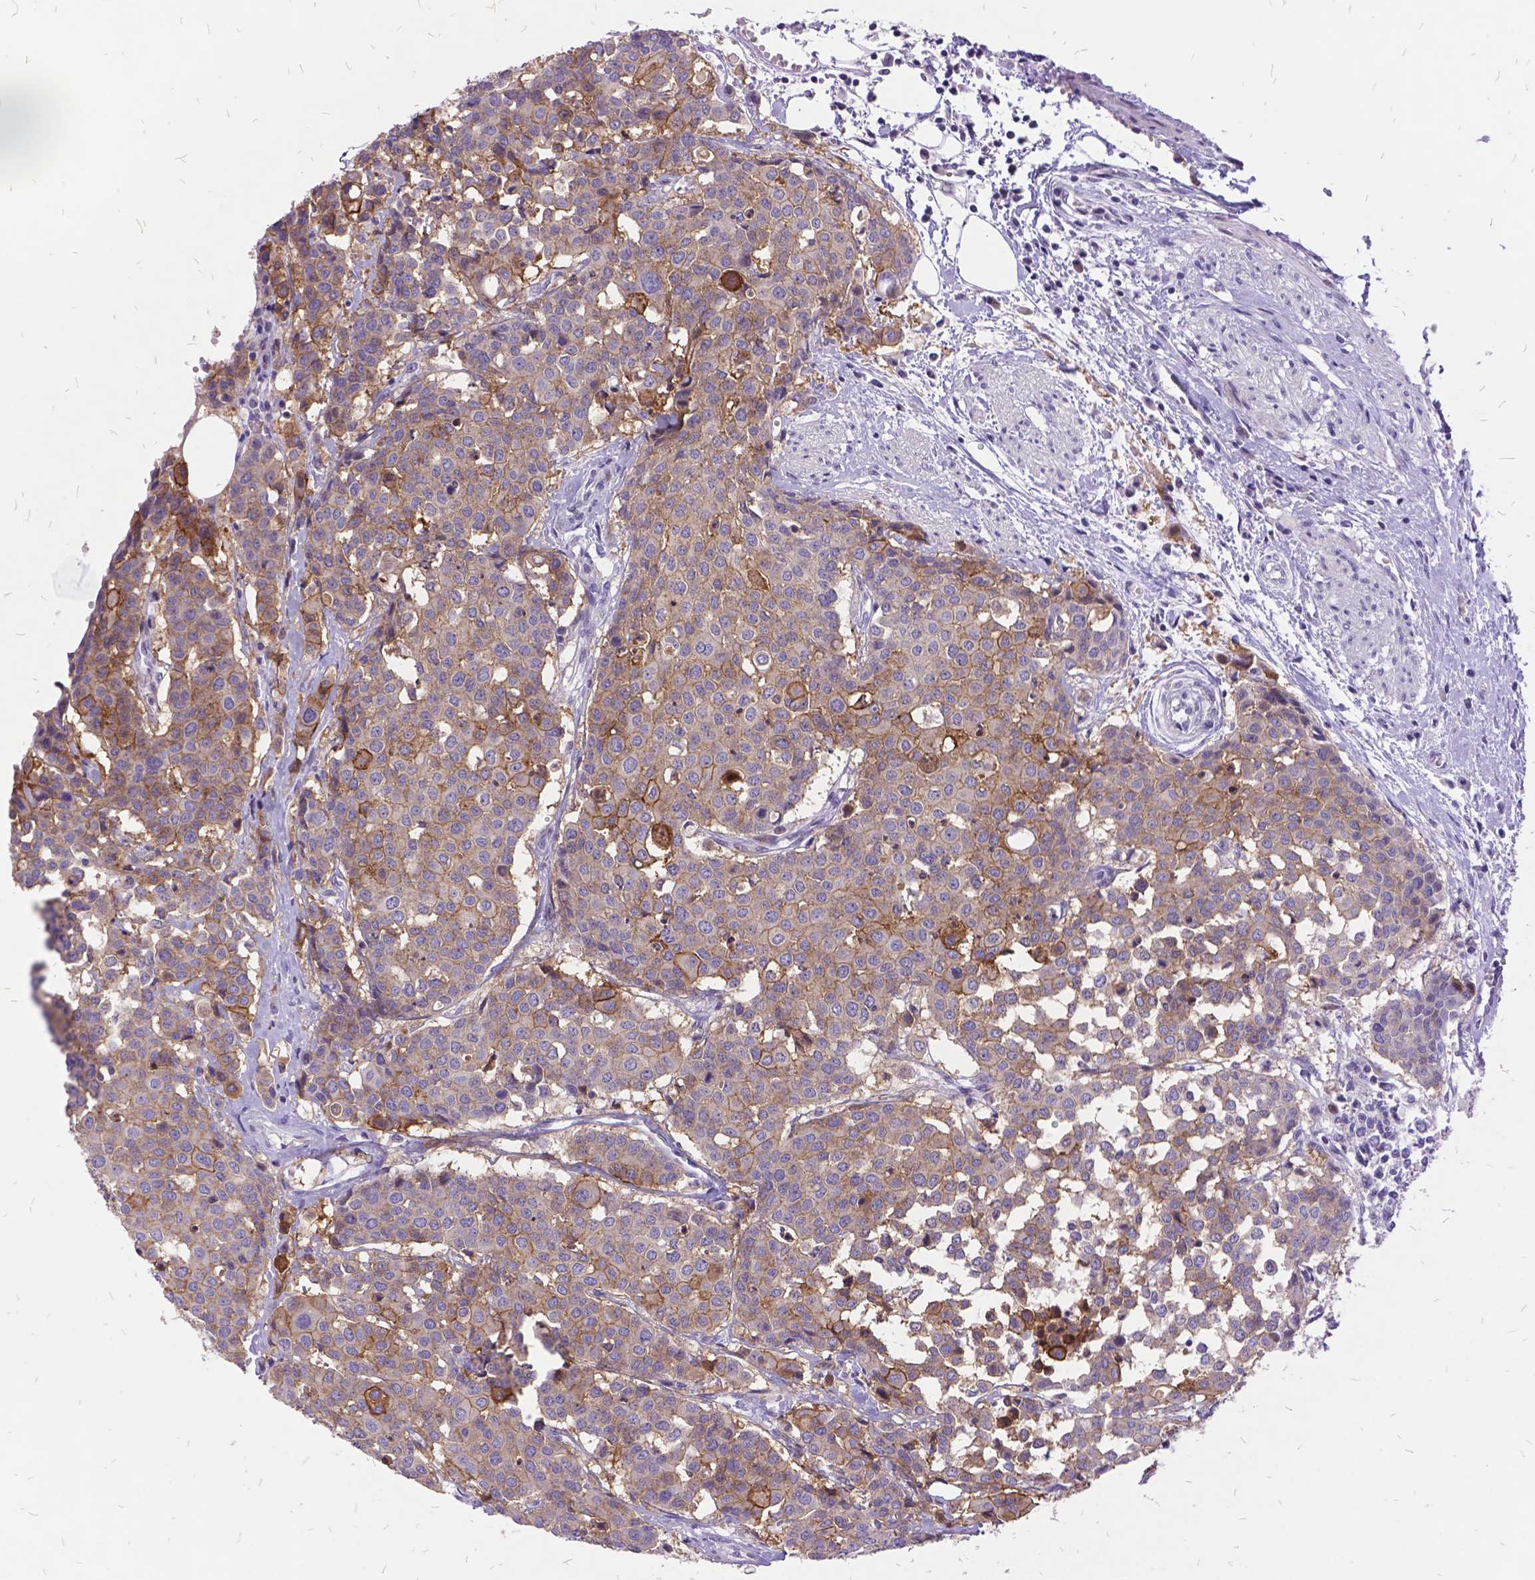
{"staining": {"intensity": "moderate", "quantity": "<25%", "location": "cytoplasmic/membranous"}, "tissue": "carcinoid", "cell_type": "Tumor cells", "image_type": "cancer", "snomed": [{"axis": "morphology", "description": "Carcinoid, malignant, NOS"}, {"axis": "topography", "description": "Colon"}], "caption": "Brown immunohistochemical staining in human carcinoid (malignant) exhibits moderate cytoplasmic/membranous staining in about <25% of tumor cells.", "gene": "ITGB6", "patient": {"sex": "male", "age": 81}}